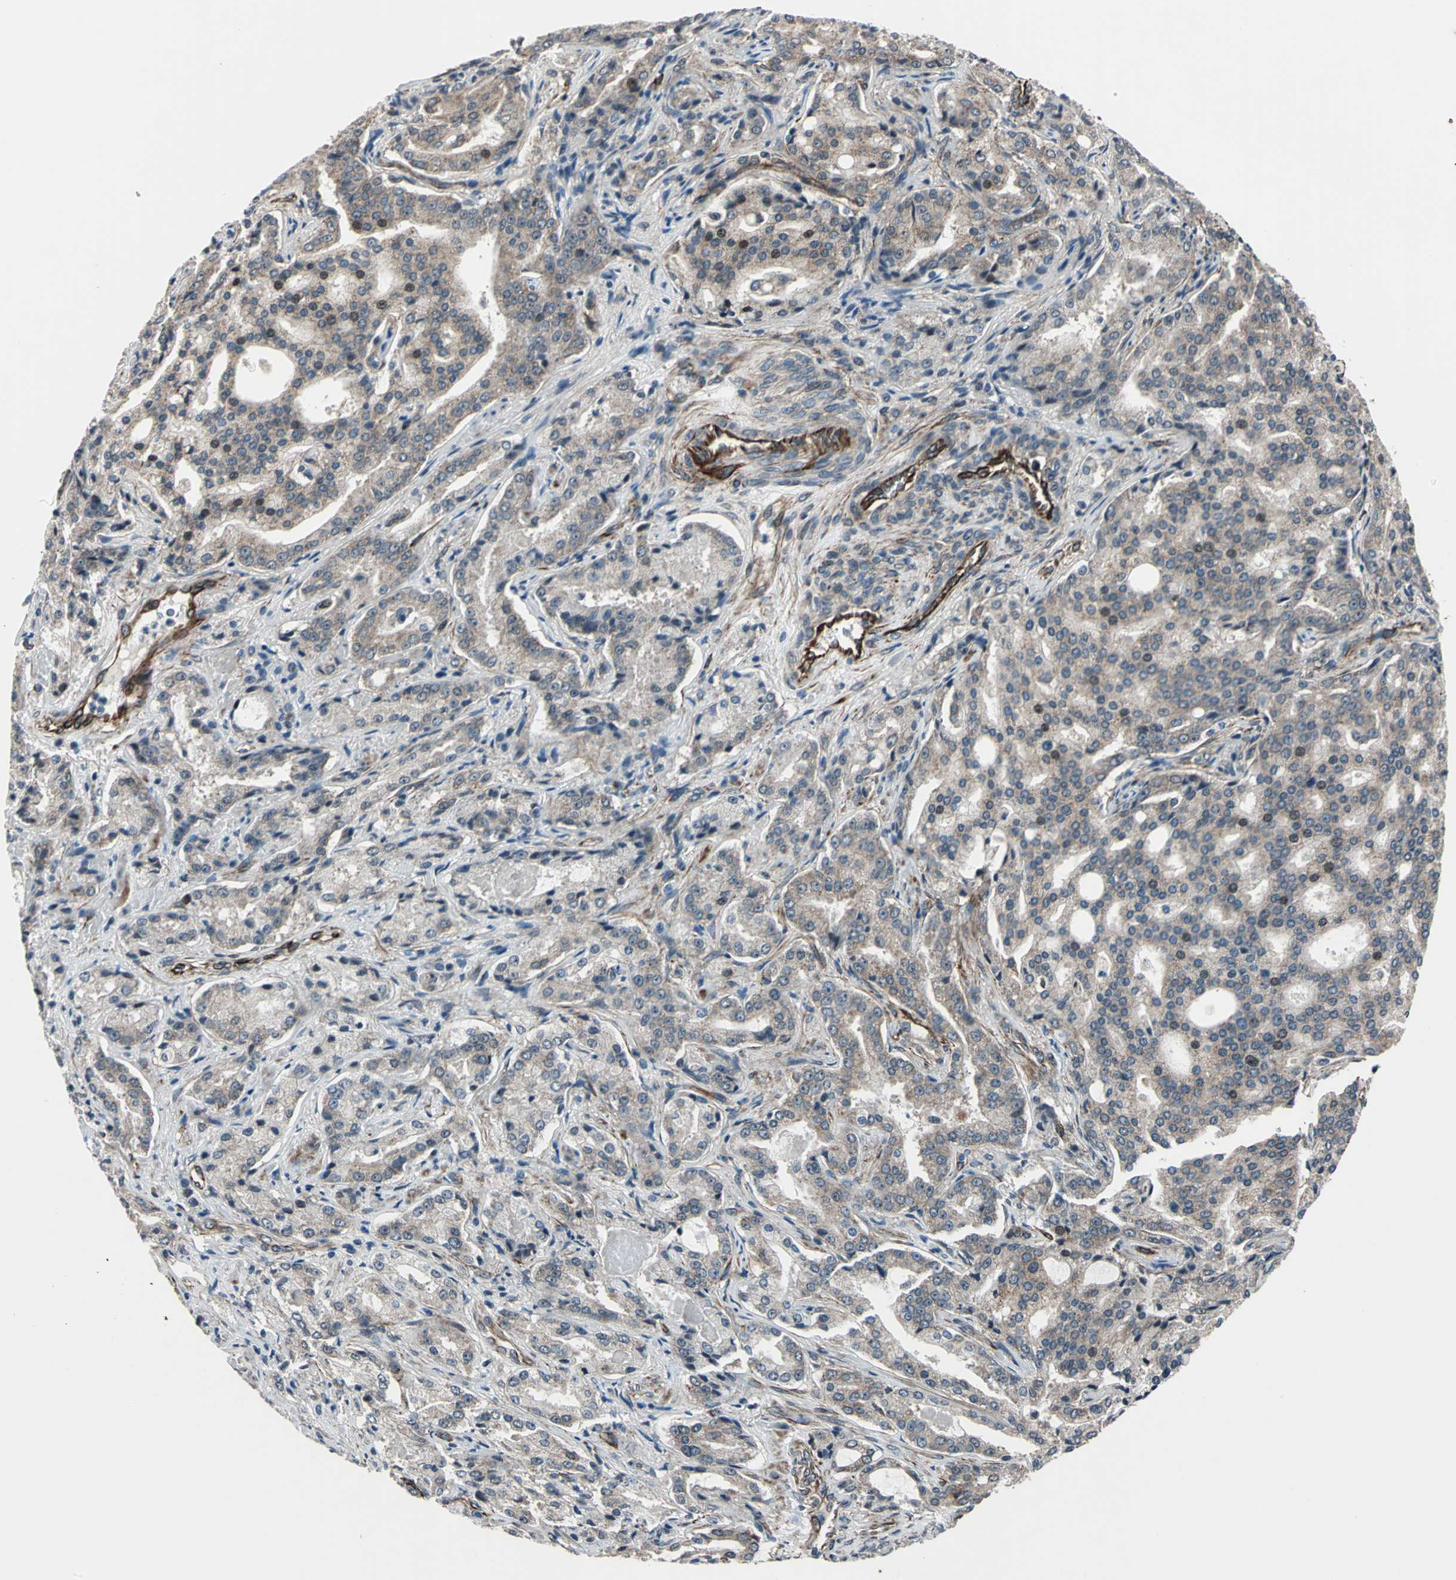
{"staining": {"intensity": "weak", "quantity": ">75%", "location": "cytoplasmic/membranous"}, "tissue": "prostate cancer", "cell_type": "Tumor cells", "image_type": "cancer", "snomed": [{"axis": "morphology", "description": "Adenocarcinoma, High grade"}, {"axis": "topography", "description": "Prostate"}], "caption": "There is low levels of weak cytoplasmic/membranous positivity in tumor cells of prostate cancer (adenocarcinoma (high-grade)), as demonstrated by immunohistochemical staining (brown color).", "gene": "EXD2", "patient": {"sex": "male", "age": 72}}